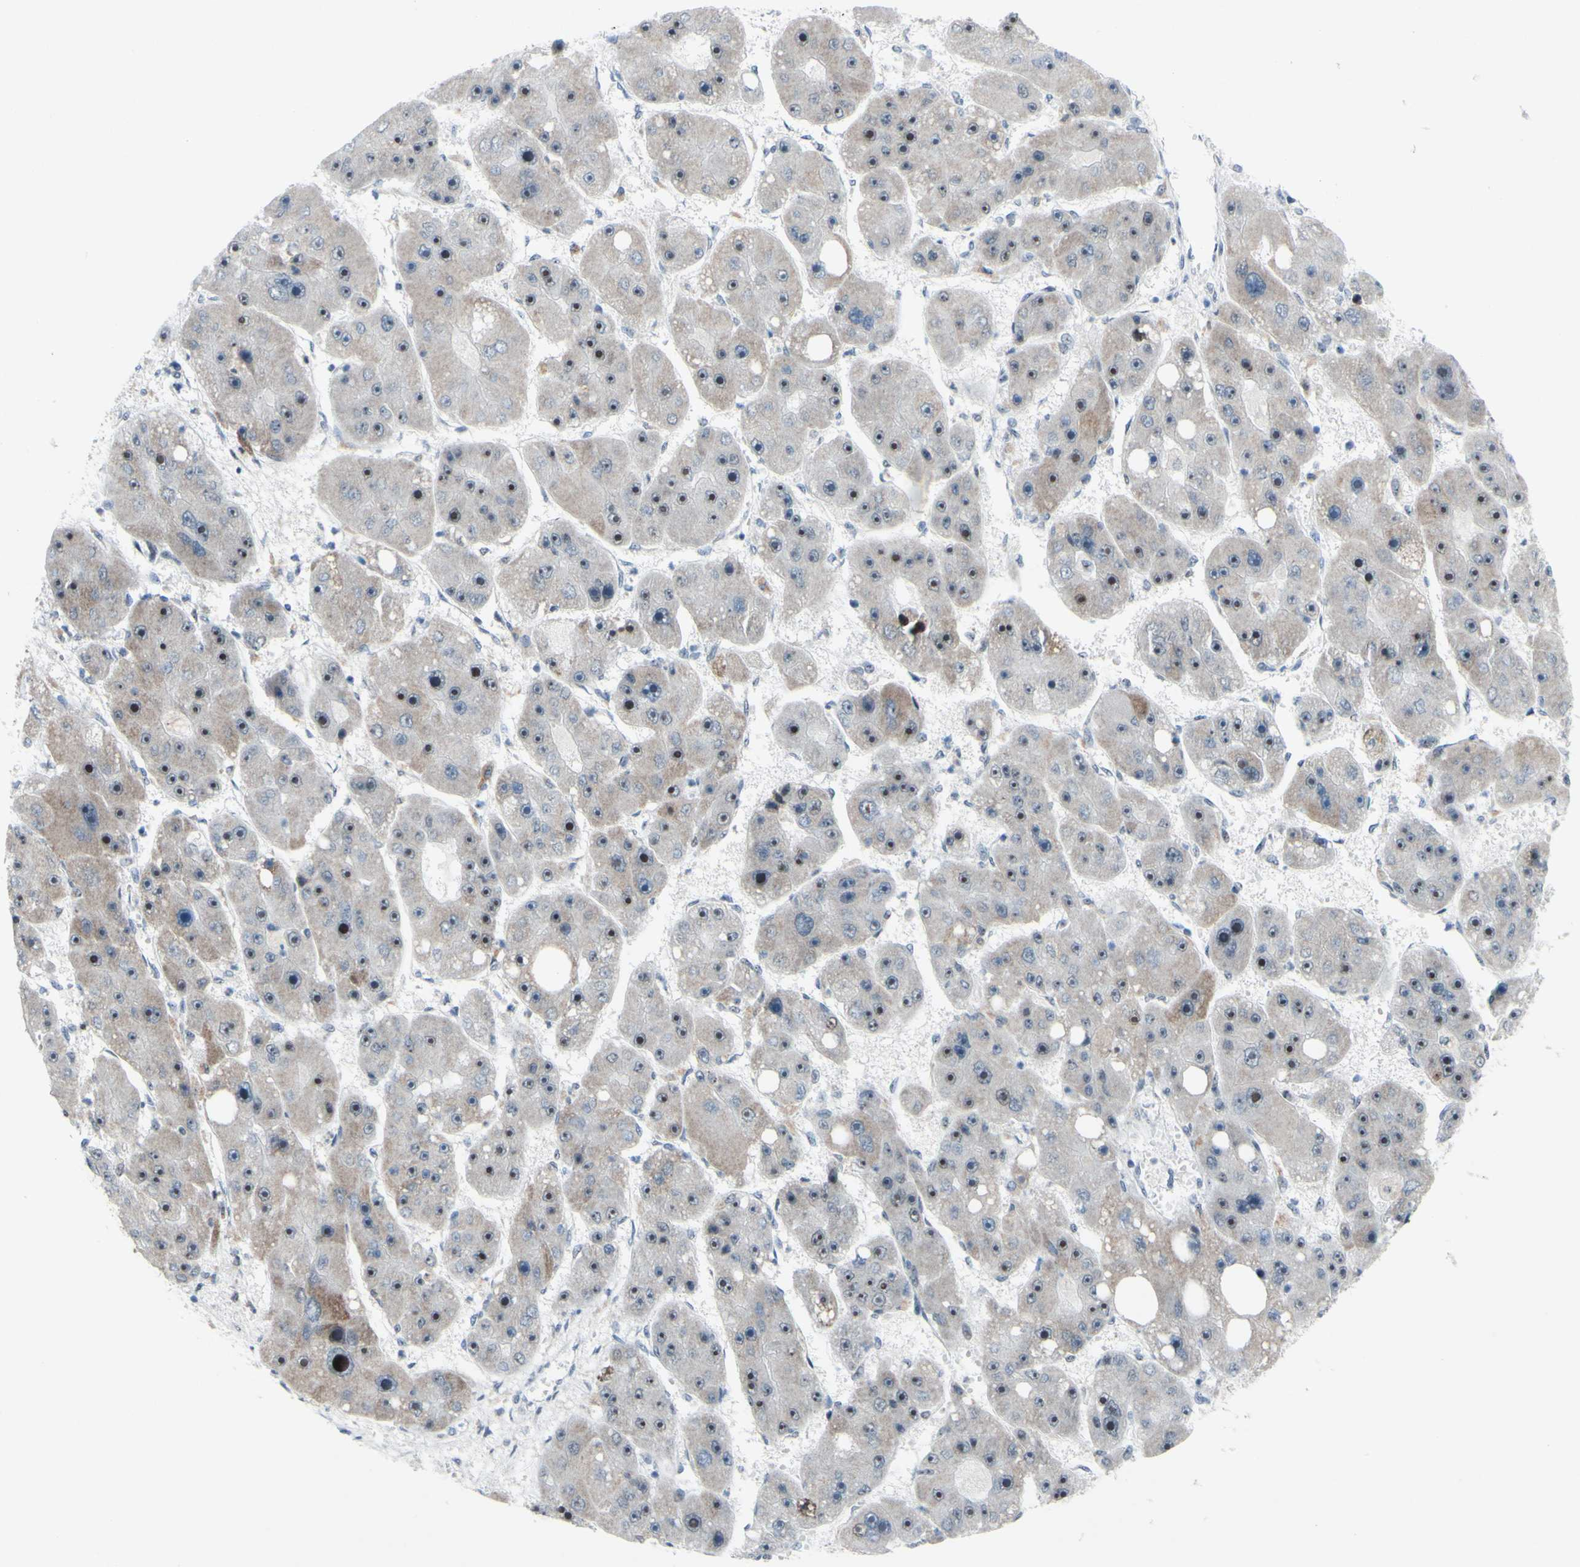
{"staining": {"intensity": "weak", "quantity": ">75%", "location": "cytoplasmic/membranous,nuclear"}, "tissue": "liver cancer", "cell_type": "Tumor cells", "image_type": "cancer", "snomed": [{"axis": "morphology", "description": "Carcinoma, Hepatocellular, NOS"}, {"axis": "topography", "description": "Liver"}], "caption": "An immunohistochemistry micrograph of tumor tissue is shown. Protein staining in brown shows weak cytoplasmic/membranous and nuclear positivity in liver cancer (hepatocellular carcinoma) within tumor cells. Immunohistochemistry (ihc) stains the protein of interest in brown and the nuclei are stained blue.", "gene": "POLR1A", "patient": {"sex": "female", "age": 61}}